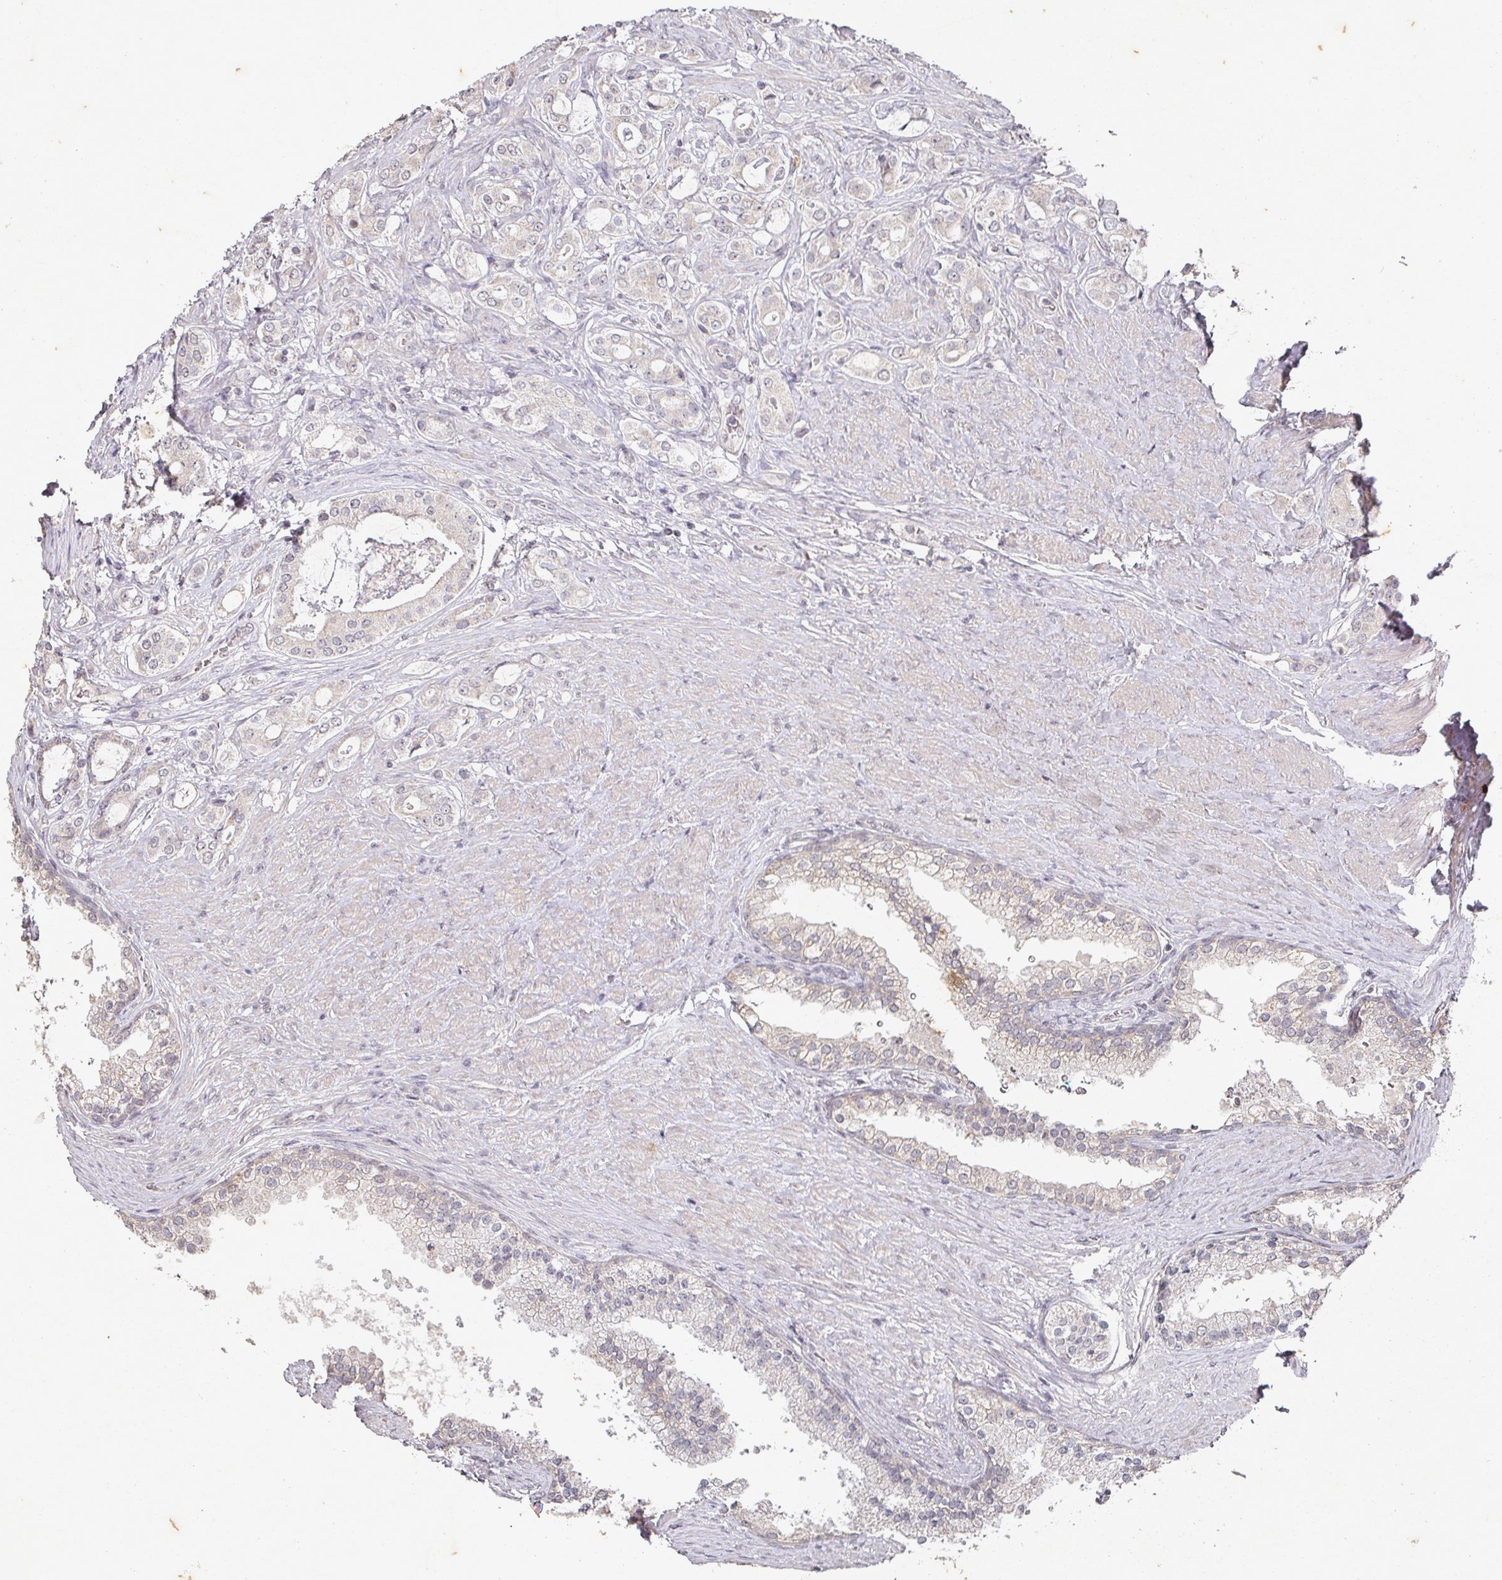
{"staining": {"intensity": "negative", "quantity": "none", "location": "none"}, "tissue": "prostate cancer", "cell_type": "Tumor cells", "image_type": "cancer", "snomed": [{"axis": "morphology", "description": "Adenocarcinoma, High grade"}, {"axis": "topography", "description": "Prostate"}], "caption": "A high-resolution micrograph shows IHC staining of prostate cancer (adenocarcinoma (high-grade)), which demonstrates no significant positivity in tumor cells.", "gene": "CAPN5", "patient": {"sex": "male", "age": 63}}